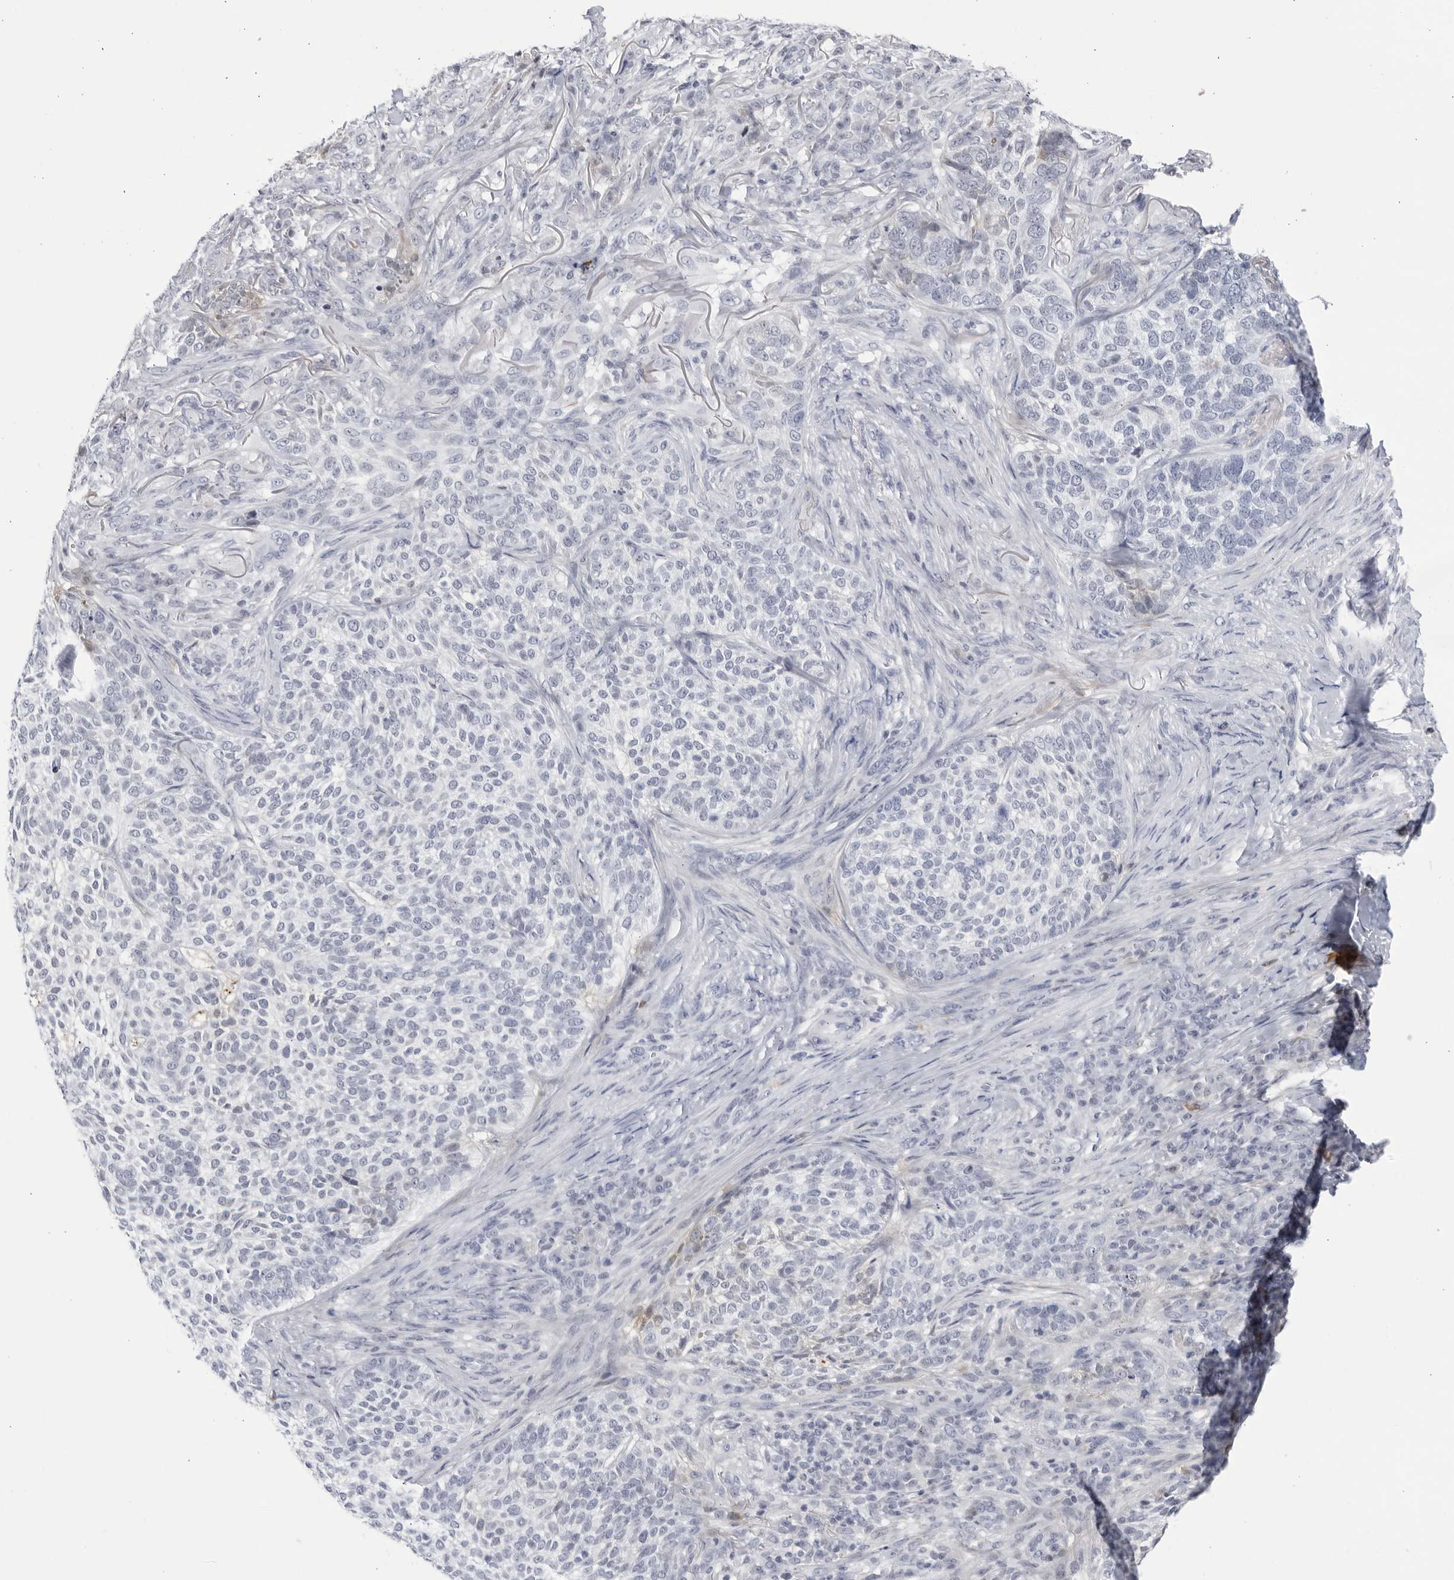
{"staining": {"intensity": "negative", "quantity": "none", "location": "none"}, "tissue": "skin cancer", "cell_type": "Tumor cells", "image_type": "cancer", "snomed": [{"axis": "morphology", "description": "Basal cell carcinoma"}, {"axis": "topography", "description": "Skin"}], "caption": "A micrograph of skin cancer stained for a protein demonstrates no brown staining in tumor cells.", "gene": "CNBD1", "patient": {"sex": "female", "age": 64}}